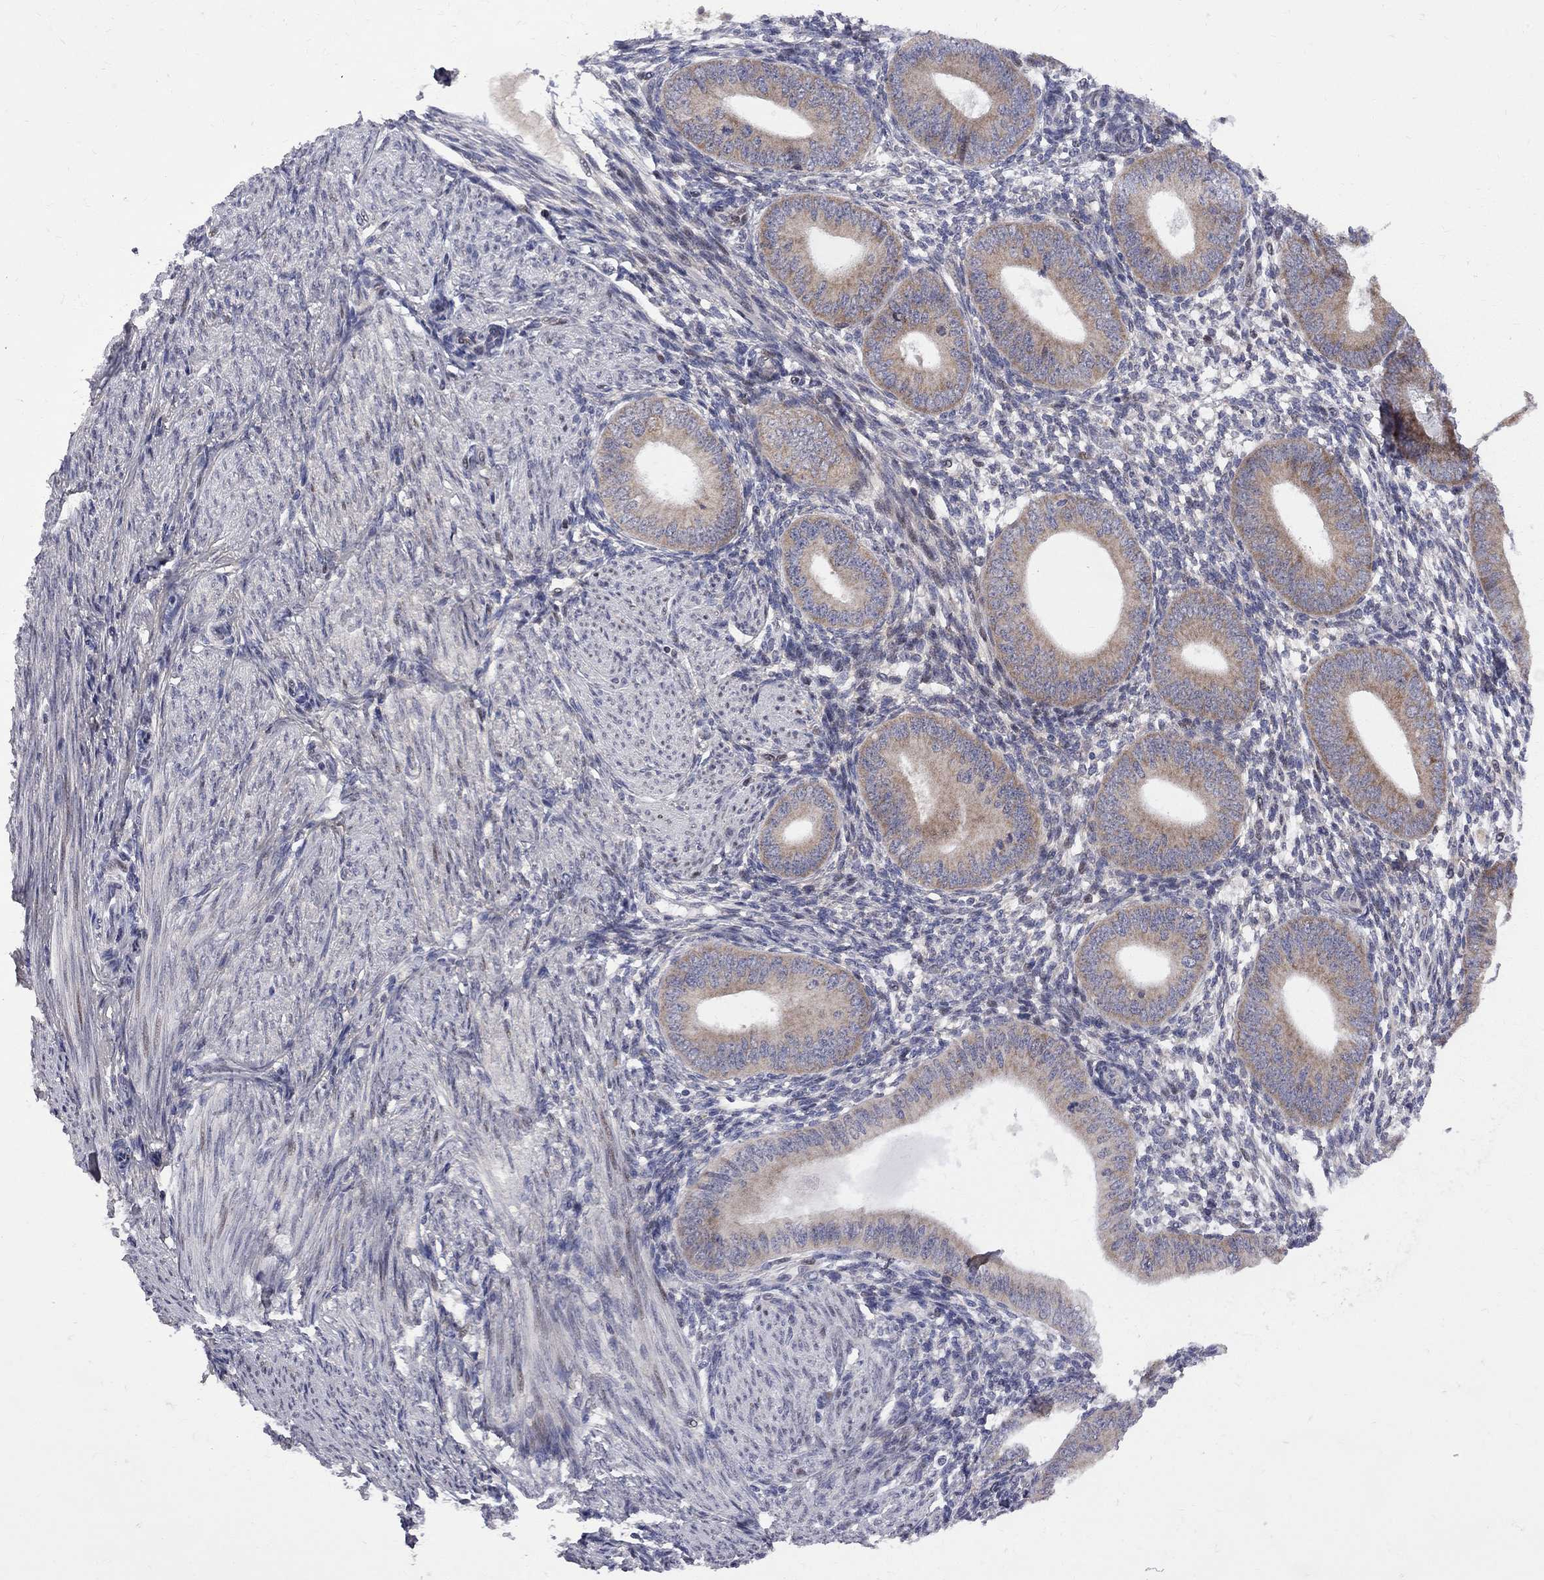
{"staining": {"intensity": "negative", "quantity": "none", "location": "none"}, "tissue": "endometrium", "cell_type": "Cells in endometrial stroma", "image_type": "normal", "snomed": [{"axis": "morphology", "description": "Normal tissue, NOS"}, {"axis": "topography", "description": "Endometrium"}], "caption": "A micrograph of endometrium stained for a protein demonstrates no brown staining in cells in endometrial stroma.", "gene": "CNOT11", "patient": {"sex": "female", "age": 39}}